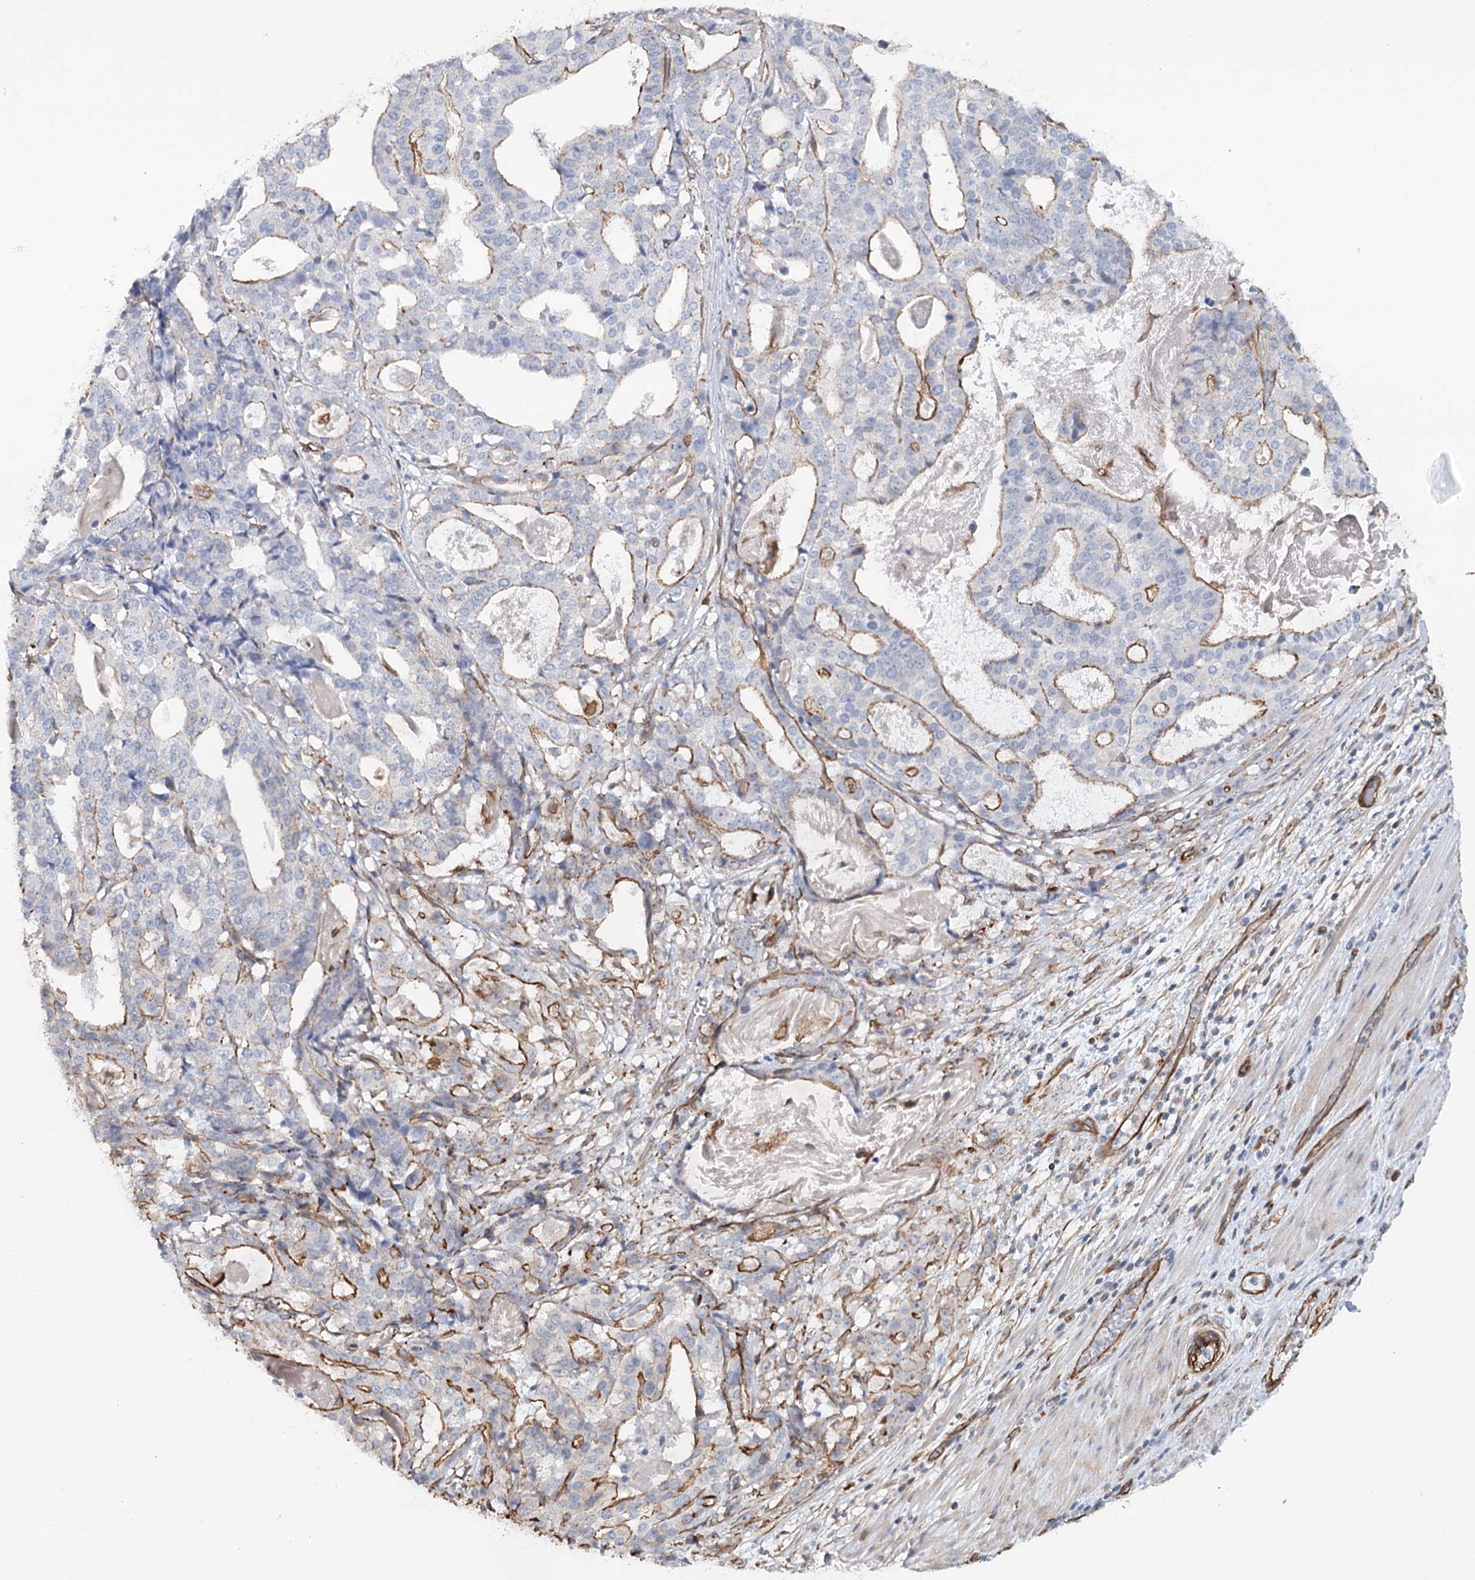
{"staining": {"intensity": "moderate", "quantity": "25%-75%", "location": "cytoplasmic/membranous"}, "tissue": "stomach cancer", "cell_type": "Tumor cells", "image_type": "cancer", "snomed": [{"axis": "morphology", "description": "Adenocarcinoma, NOS"}, {"axis": "topography", "description": "Stomach"}], "caption": "Human adenocarcinoma (stomach) stained with a brown dye demonstrates moderate cytoplasmic/membranous positive expression in approximately 25%-75% of tumor cells.", "gene": "SYNPO", "patient": {"sex": "male", "age": 48}}